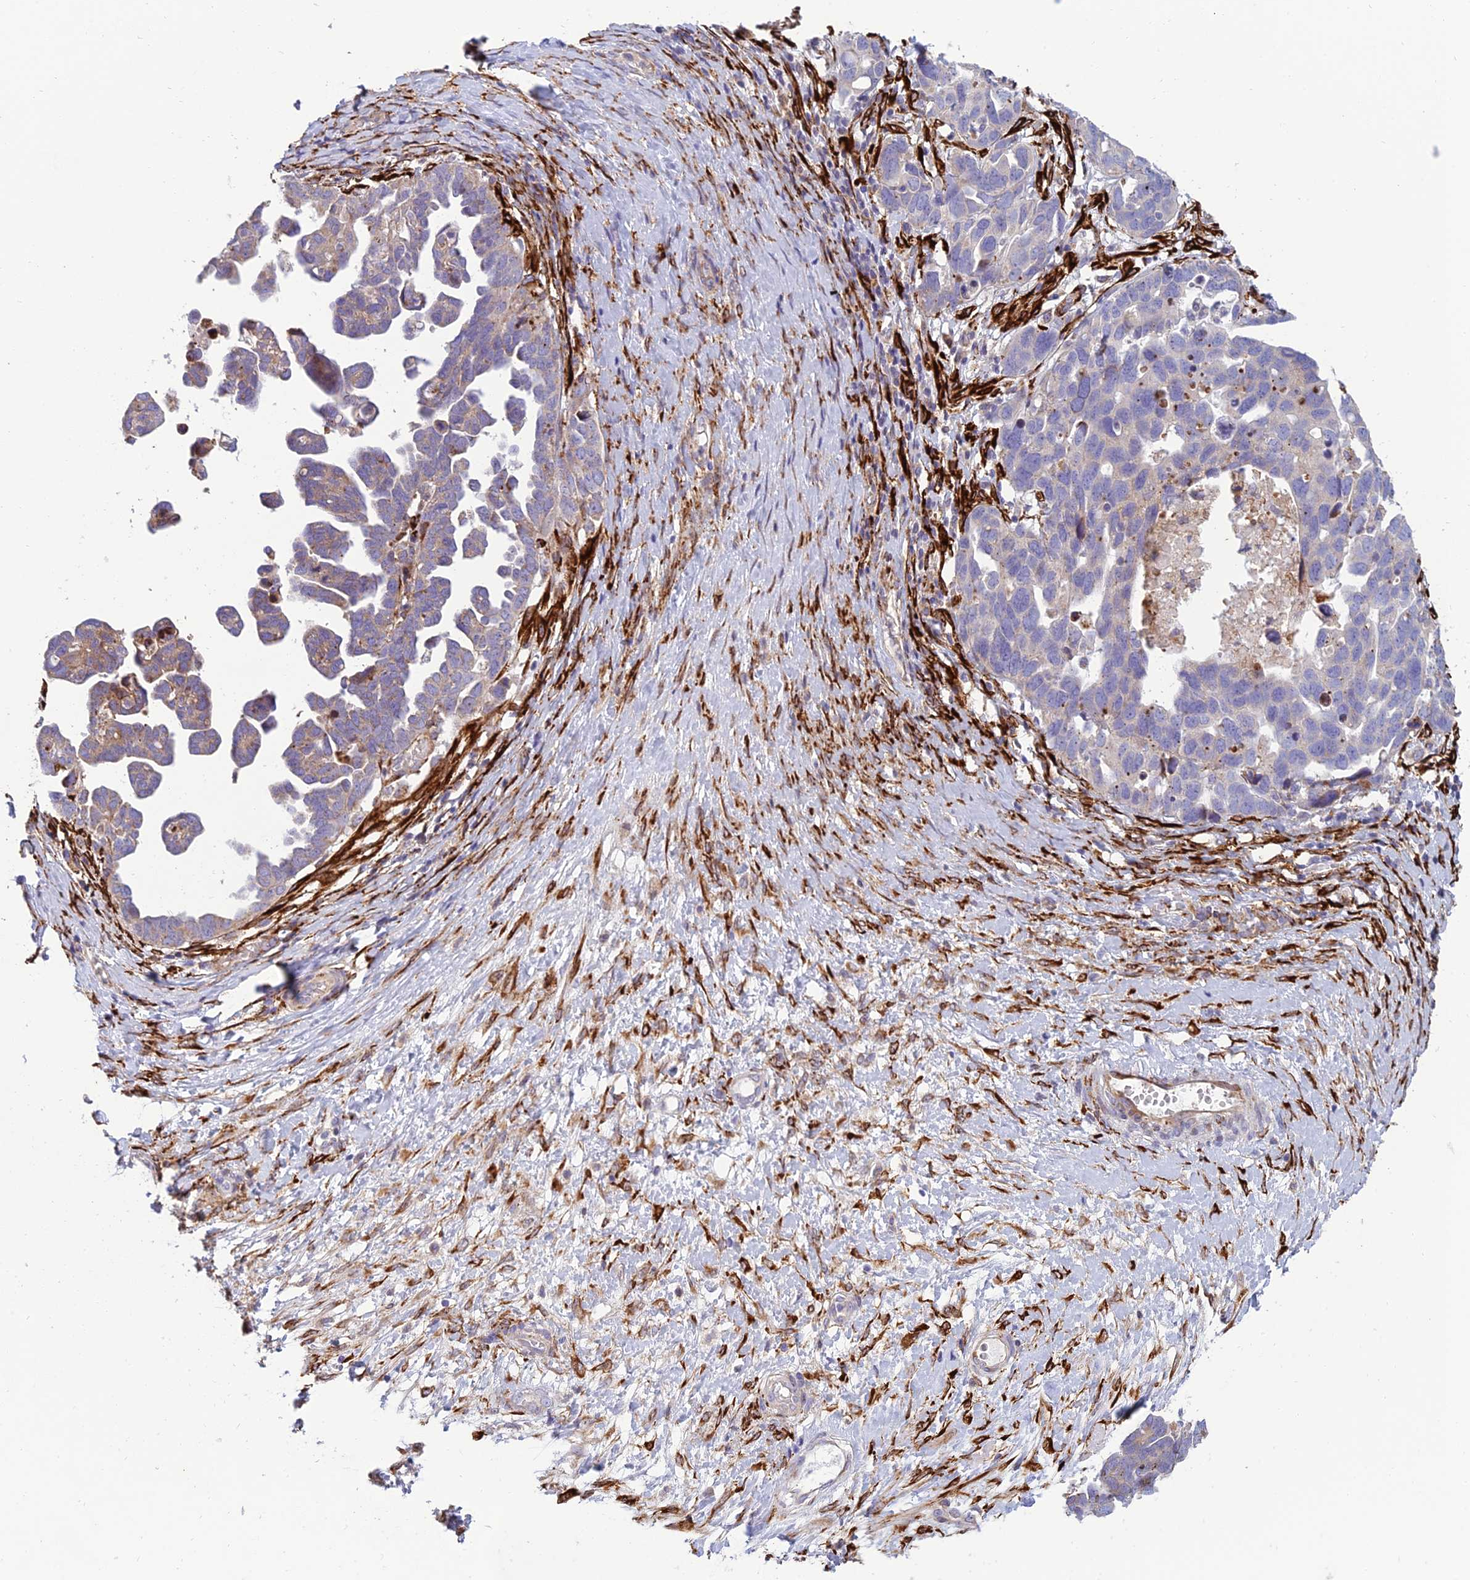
{"staining": {"intensity": "weak", "quantity": "<25%", "location": "cytoplasmic/membranous"}, "tissue": "ovarian cancer", "cell_type": "Tumor cells", "image_type": "cancer", "snomed": [{"axis": "morphology", "description": "Cystadenocarcinoma, serous, NOS"}, {"axis": "topography", "description": "Ovary"}], "caption": "The micrograph displays no staining of tumor cells in ovarian cancer (serous cystadenocarcinoma). (DAB immunohistochemistry with hematoxylin counter stain).", "gene": "RCN3", "patient": {"sex": "female", "age": 54}}